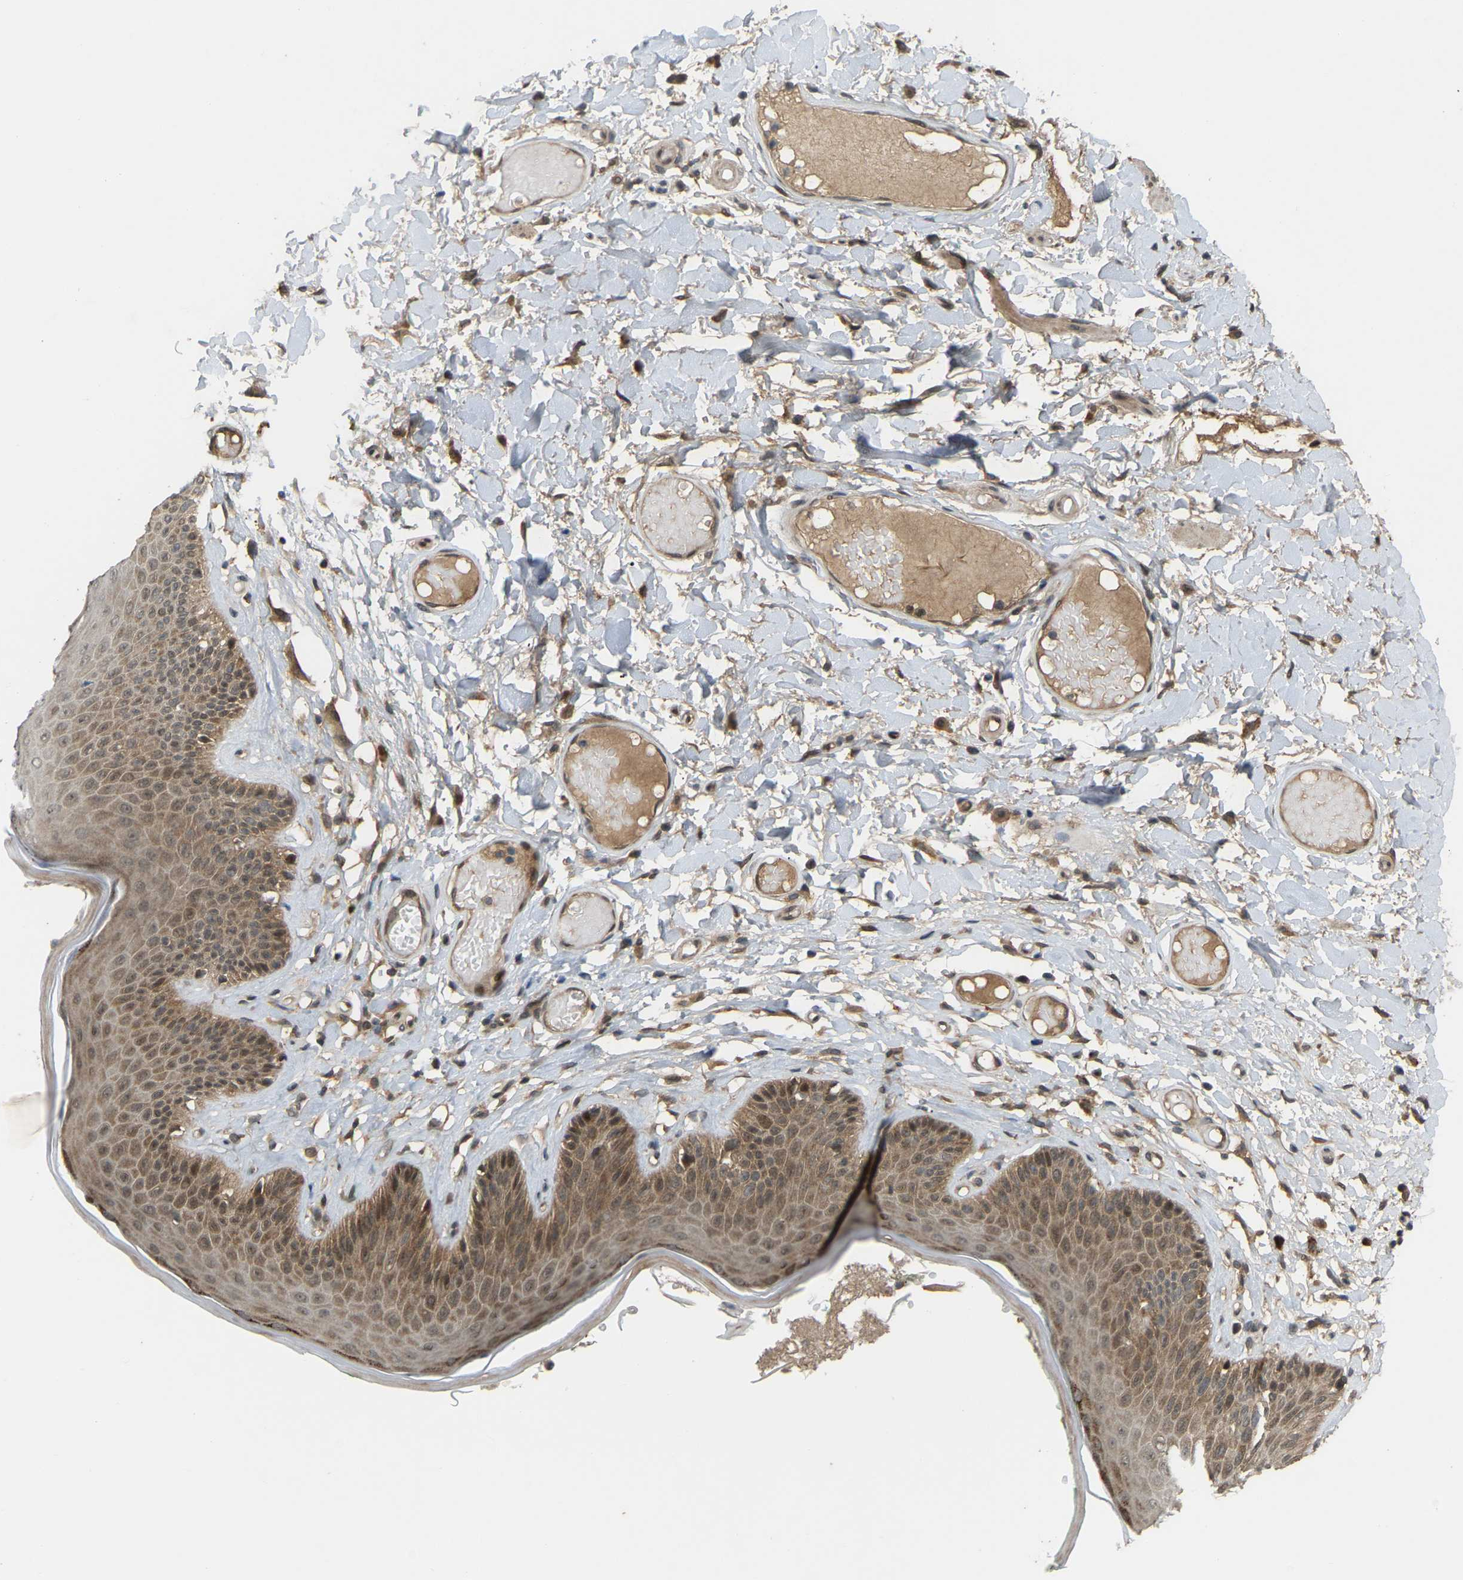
{"staining": {"intensity": "strong", "quantity": ">75%", "location": "cytoplasmic/membranous"}, "tissue": "skin", "cell_type": "Epidermal cells", "image_type": "normal", "snomed": [{"axis": "morphology", "description": "Normal tissue, NOS"}, {"axis": "topography", "description": "Vulva"}], "caption": "The histopathology image reveals immunohistochemical staining of unremarkable skin. There is strong cytoplasmic/membranous staining is seen in about >75% of epidermal cells. (brown staining indicates protein expression, while blue staining denotes nuclei).", "gene": "CROT", "patient": {"sex": "female", "age": 73}}